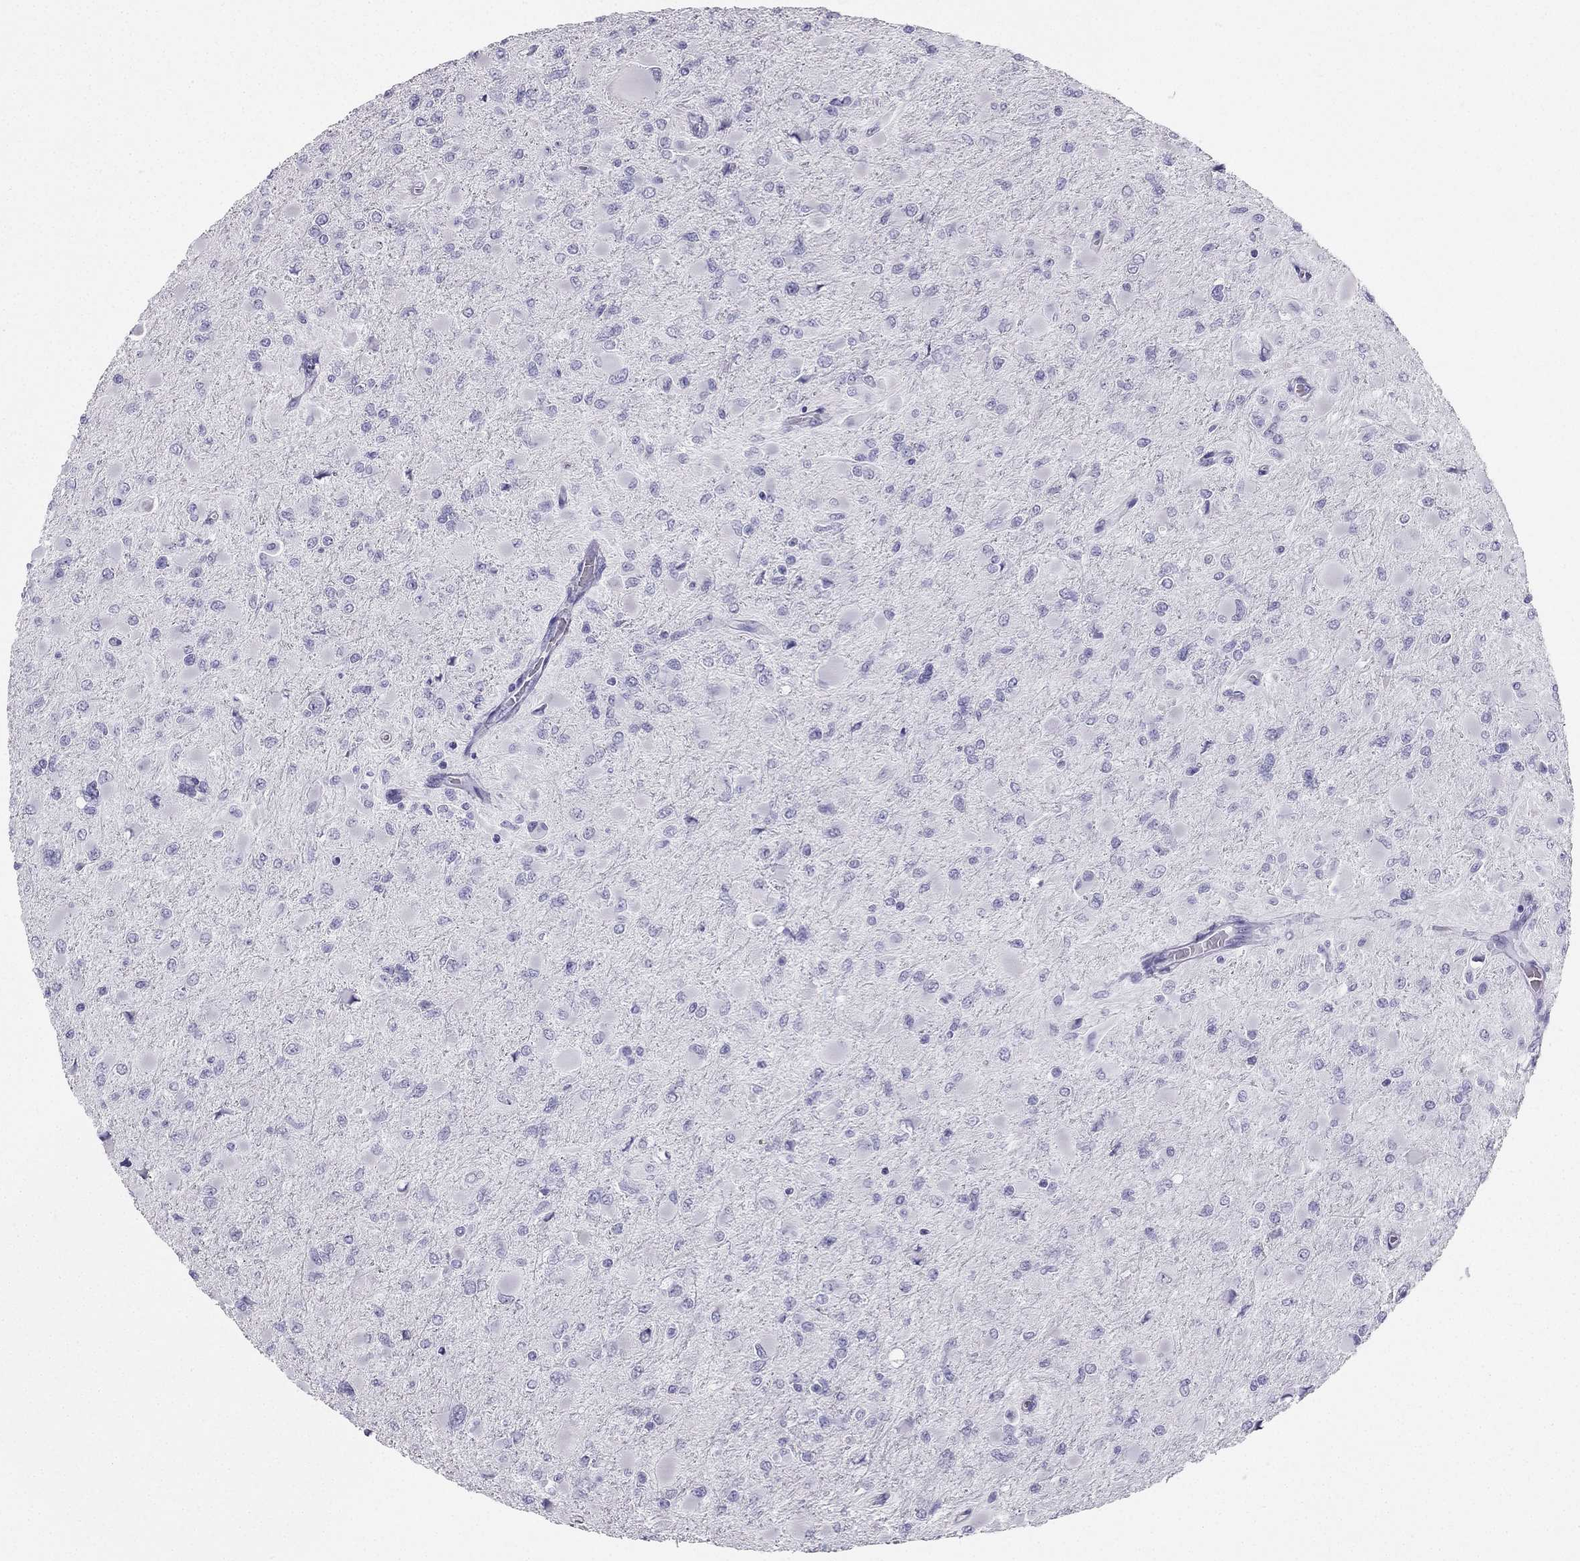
{"staining": {"intensity": "negative", "quantity": "none", "location": "none"}, "tissue": "glioma", "cell_type": "Tumor cells", "image_type": "cancer", "snomed": [{"axis": "morphology", "description": "Glioma, malignant, High grade"}, {"axis": "topography", "description": "Cerebral cortex"}], "caption": "High magnification brightfield microscopy of high-grade glioma (malignant) stained with DAB (3,3'-diaminobenzidine) (brown) and counterstained with hematoxylin (blue): tumor cells show no significant expression.", "gene": "TFF3", "patient": {"sex": "female", "age": 36}}